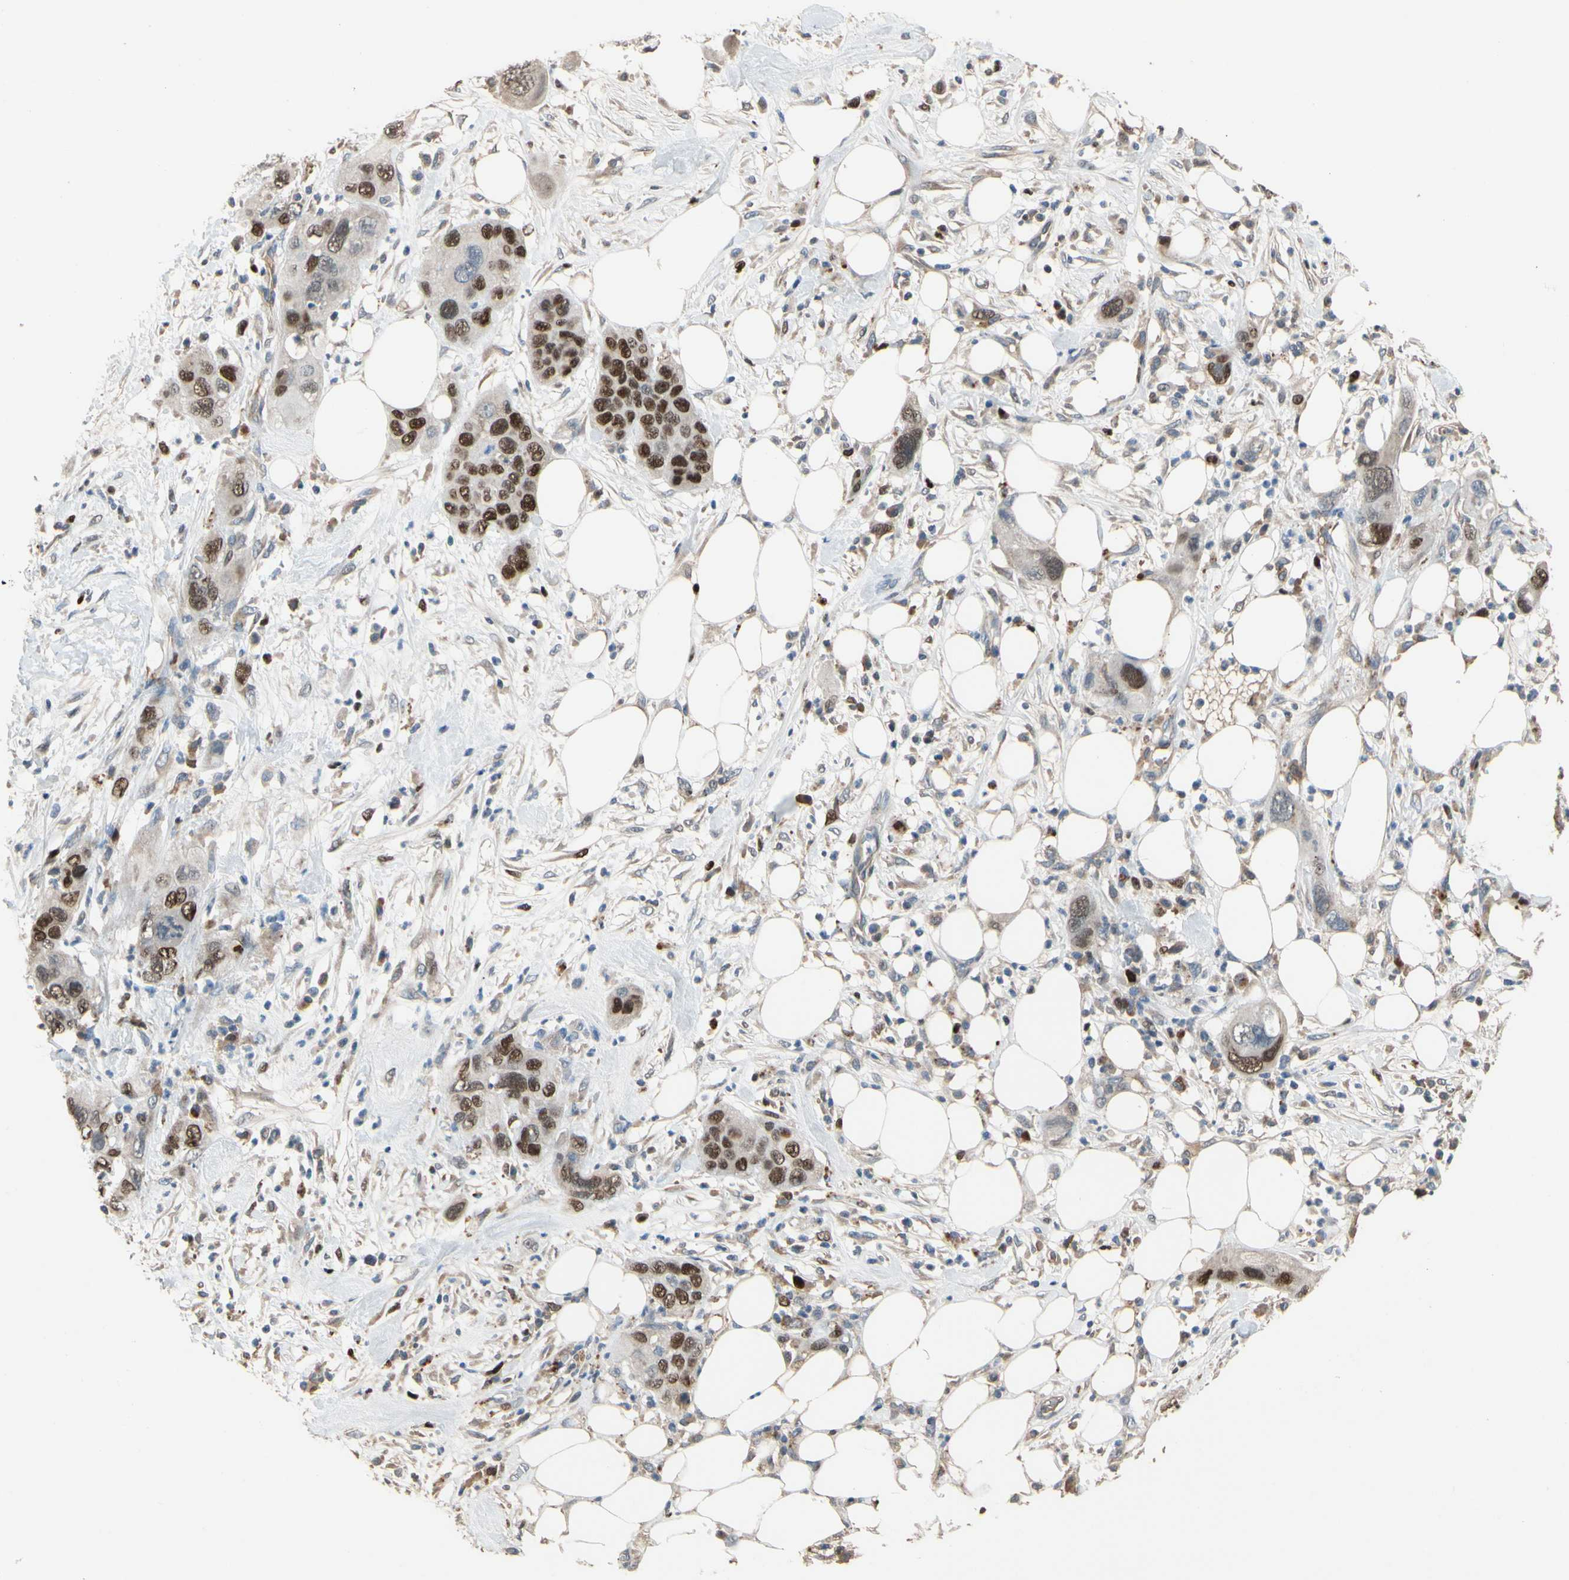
{"staining": {"intensity": "strong", "quantity": ">75%", "location": "nuclear"}, "tissue": "pancreatic cancer", "cell_type": "Tumor cells", "image_type": "cancer", "snomed": [{"axis": "morphology", "description": "Adenocarcinoma, NOS"}, {"axis": "topography", "description": "Pancreas"}], "caption": "Pancreatic cancer (adenocarcinoma) stained with DAB immunohistochemistry (IHC) shows high levels of strong nuclear positivity in about >75% of tumor cells.", "gene": "ZKSCAN4", "patient": {"sex": "female", "age": 71}}